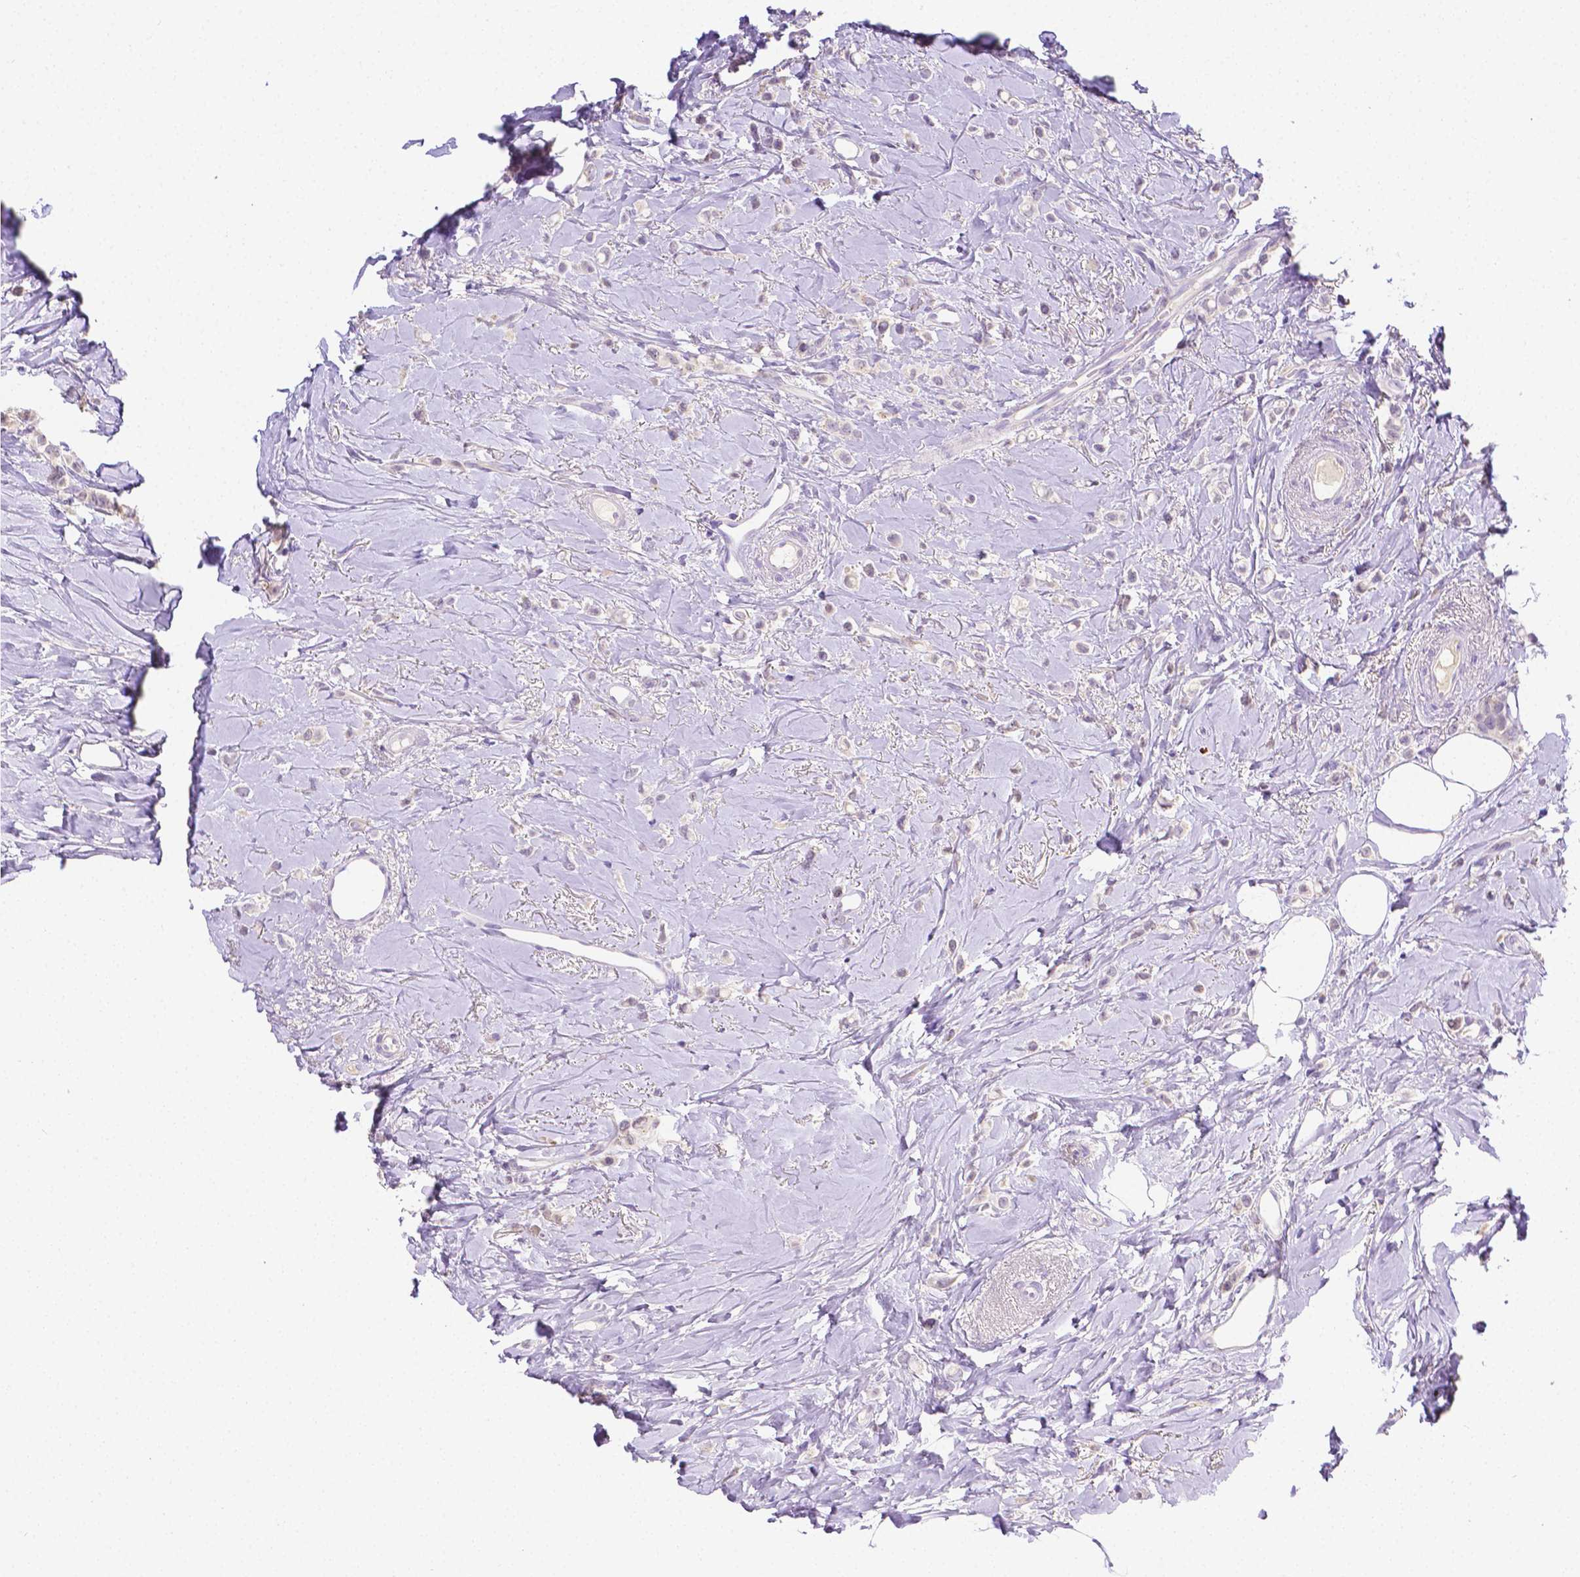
{"staining": {"intensity": "negative", "quantity": "none", "location": "none"}, "tissue": "breast cancer", "cell_type": "Tumor cells", "image_type": "cancer", "snomed": [{"axis": "morphology", "description": "Lobular carcinoma"}, {"axis": "topography", "description": "Breast"}], "caption": "A histopathology image of lobular carcinoma (breast) stained for a protein exhibits no brown staining in tumor cells. (DAB (3,3'-diaminobenzidine) IHC, high magnification).", "gene": "NXPH2", "patient": {"sex": "female", "age": 66}}